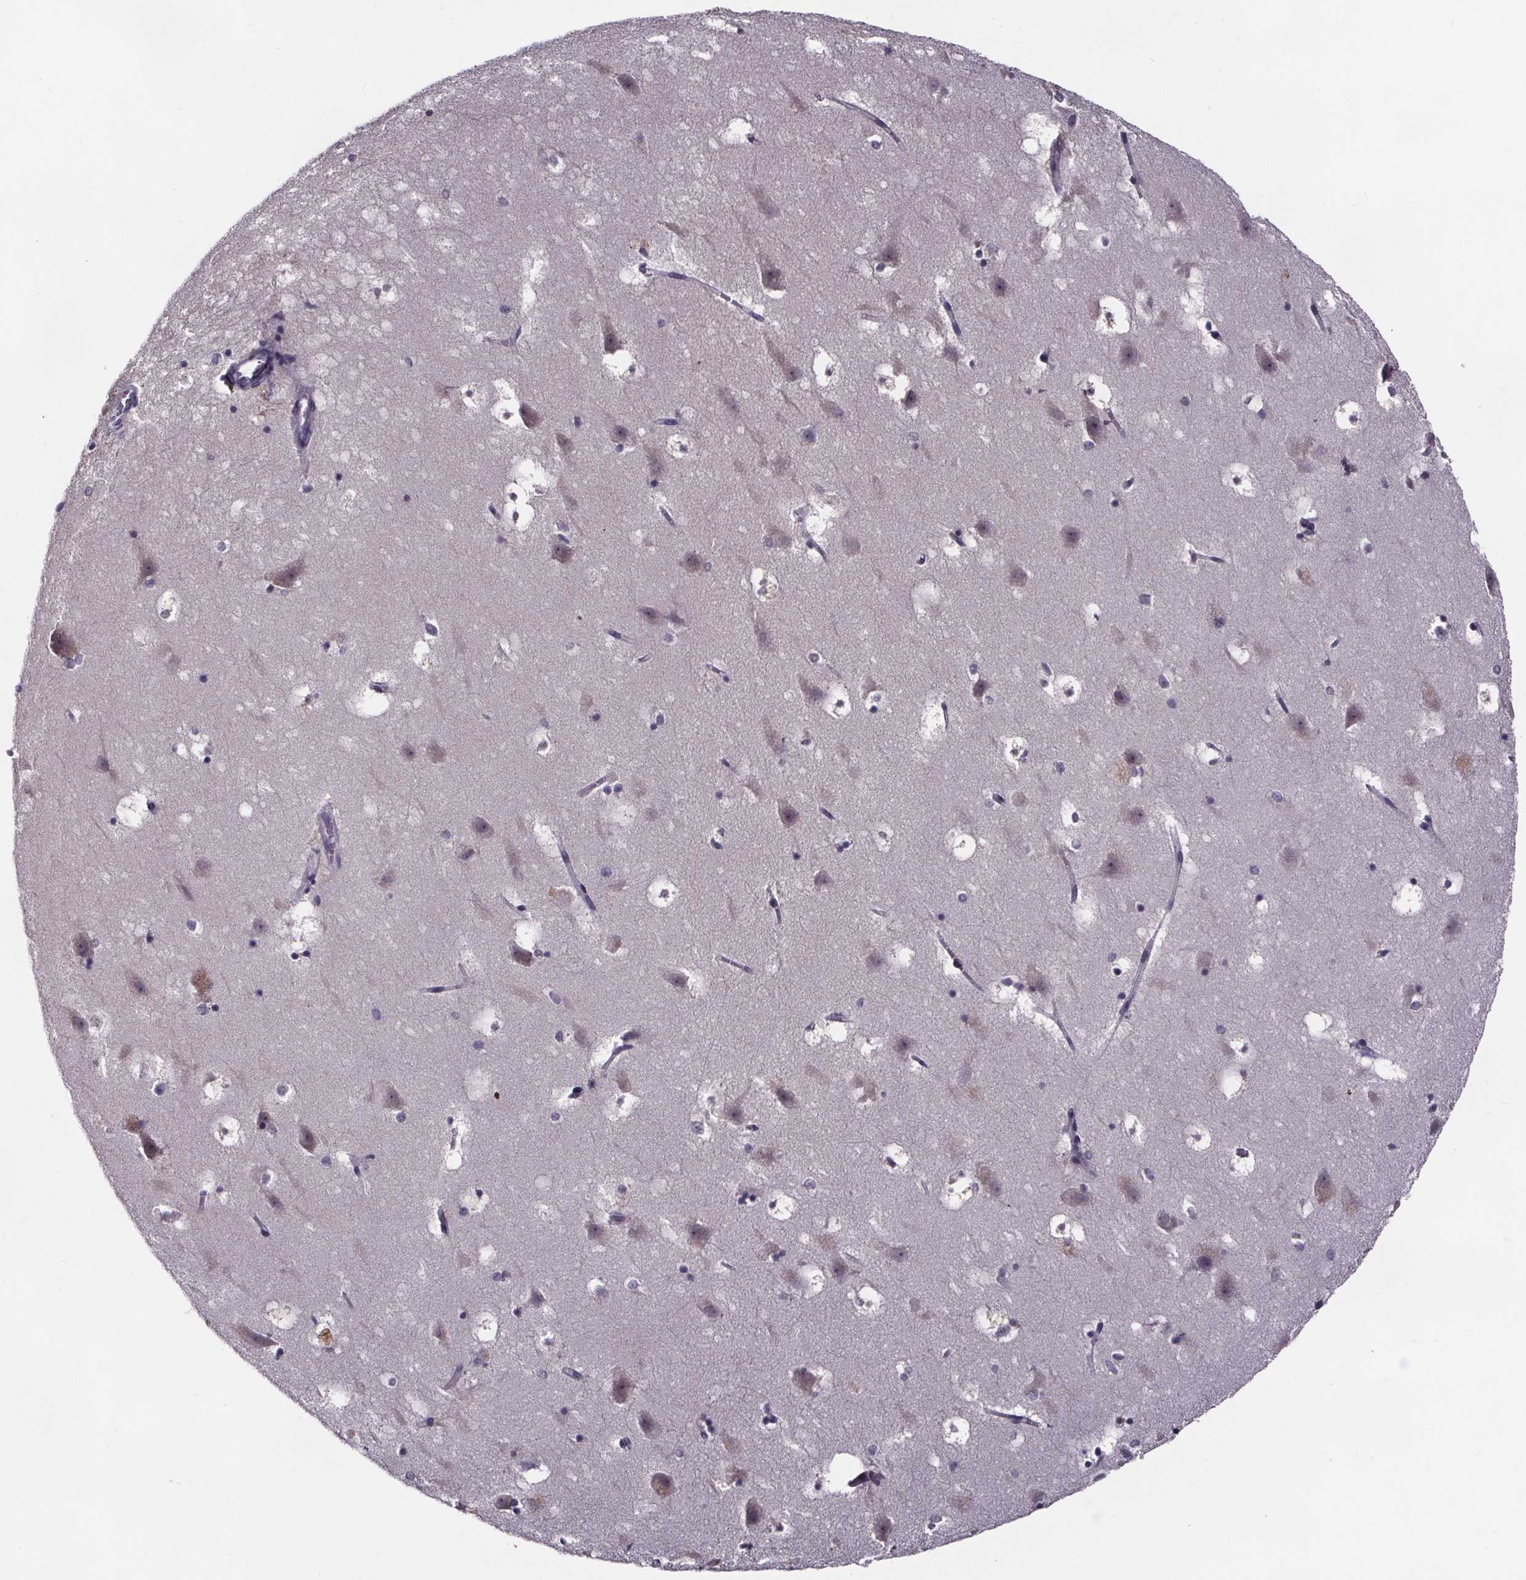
{"staining": {"intensity": "negative", "quantity": "none", "location": "none"}, "tissue": "hippocampus", "cell_type": "Glial cells", "image_type": "normal", "snomed": [{"axis": "morphology", "description": "Normal tissue, NOS"}, {"axis": "topography", "description": "Hippocampus"}], "caption": "IHC image of benign hippocampus stained for a protein (brown), which reveals no staining in glial cells.", "gene": "NPHP4", "patient": {"sex": "male", "age": 58}}